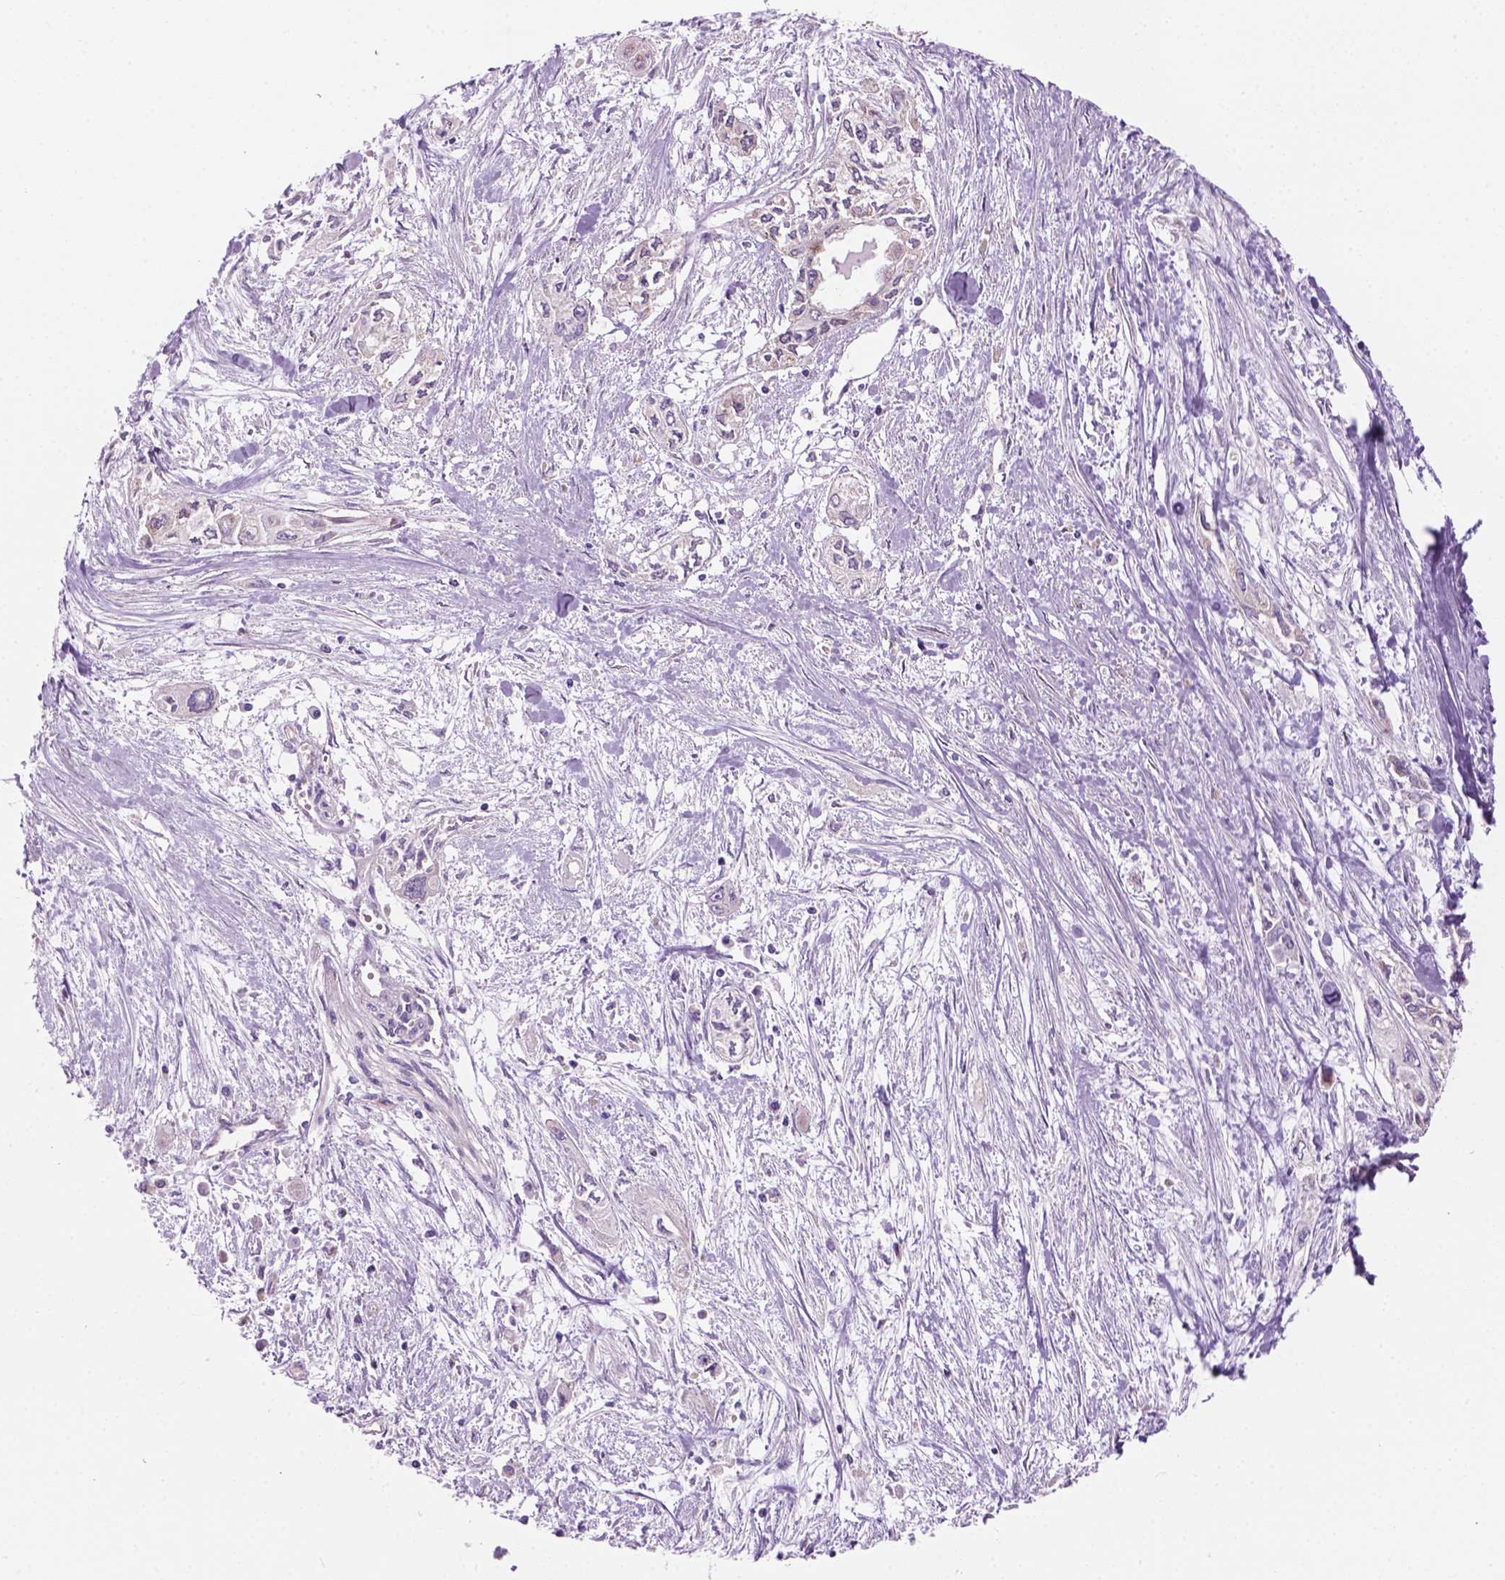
{"staining": {"intensity": "negative", "quantity": "none", "location": "none"}, "tissue": "pancreatic cancer", "cell_type": "Tumor cells", "image_type": "cancer", "snomed": [{"axis": "morphology", "description": "Adenocarcinoma, NOS"}, {"axis": "topography", "description": "Pancreas"}], "caption": "High power microscopy photomicrograph of an IHC histopathology image of pancreatic cancer, revealing no significant expression in tumor cells.", "gene": "CD84", "patient": {"sex": "female", "age": 55}}